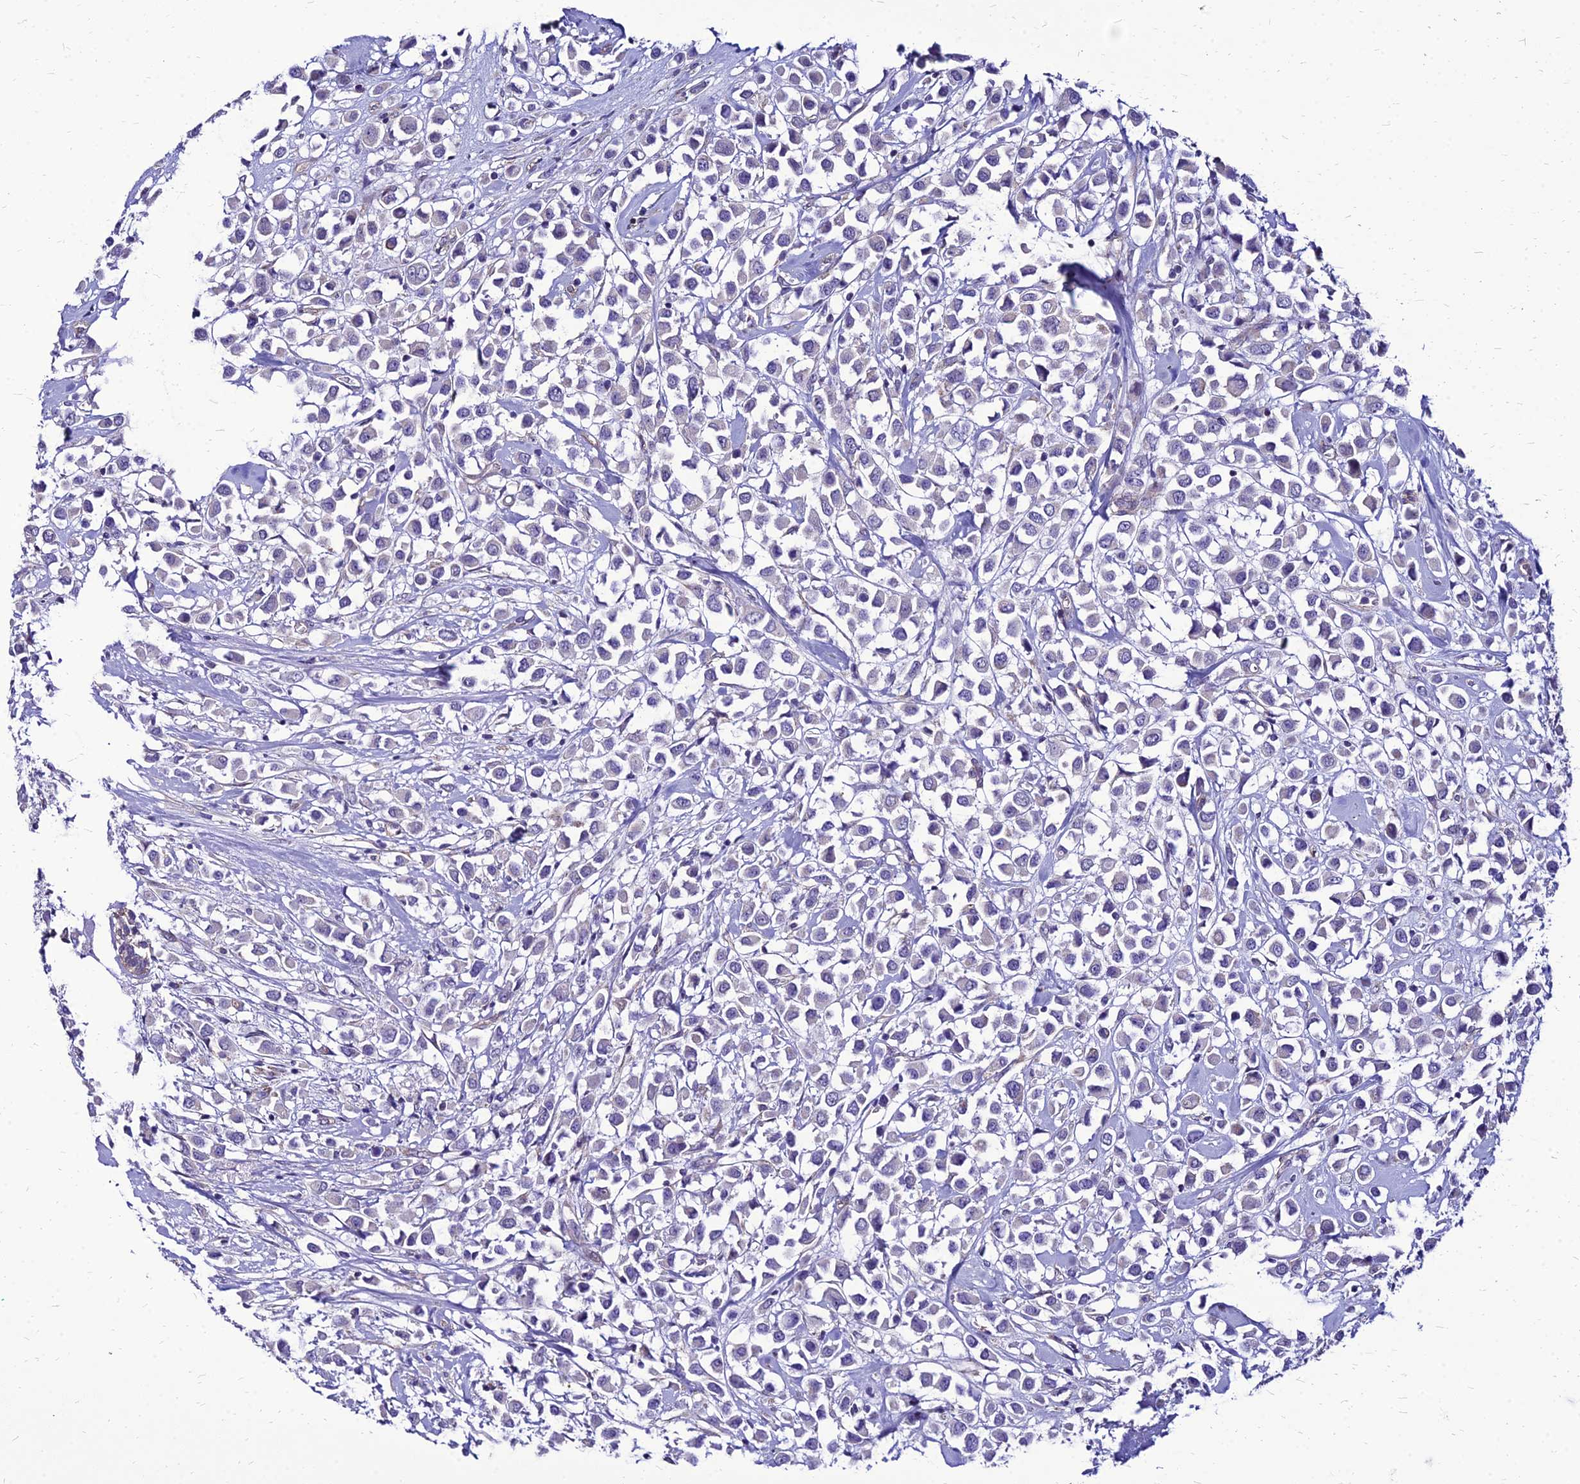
{"staining": {"intensity": "negative", "quantity": "none", "location": "none"}, "tissue": "breast cancer", "cell_type": "Tumor cells", "image_type": "cancer", "snomed": [{"axis": "morphology", "description": "Duct carcinoma"}, {"axis": "topography", "description": "Breast"}], "caption": "There is no significant staining in tumor cells of breast infiltrating ductal carcinoma.", "gene": "YEATS2", "patient": {"sex": "female", "age": 61}}